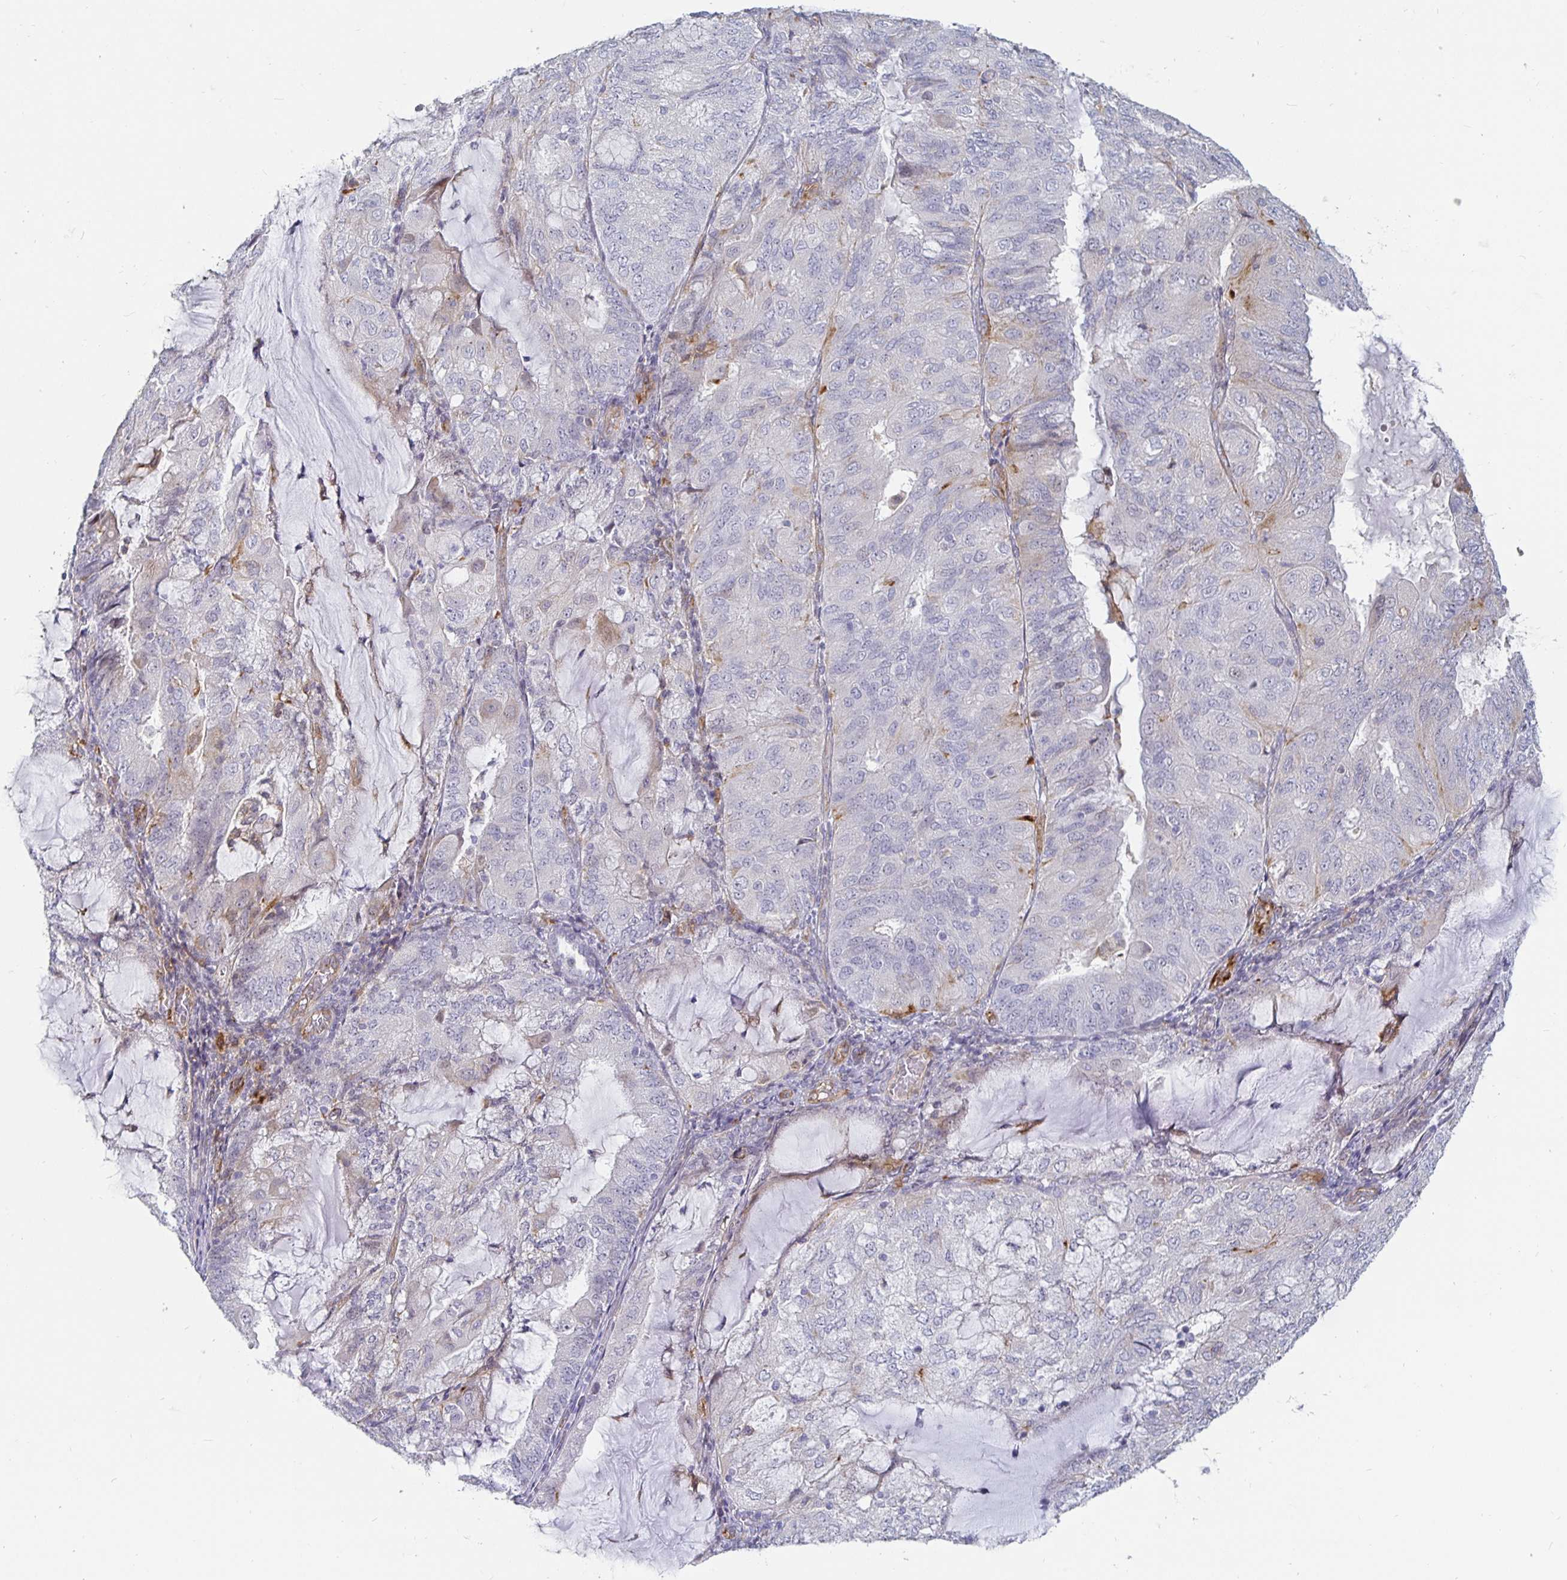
{"staining": {"intensity": "negative", "quantity": "none", "location": "none"}, "tissue": "endometrial cancer", "cell_type": "Tumor cells", "image_type": "cancer", "snomed": [{"axis": "morphology", "description": "Adenocarcinoma, NOS"}, {"axis": "topography", "description": "Endometrium"}], "caption": "DAB (3,3'-diaminobenzidine) immunohistochemical staining of human endometrial cancer (adenocarcinoma) shows no significant positivity in tumor cells.", "gene": "S100G", "patient": {"sex": "female", "age": 81}}